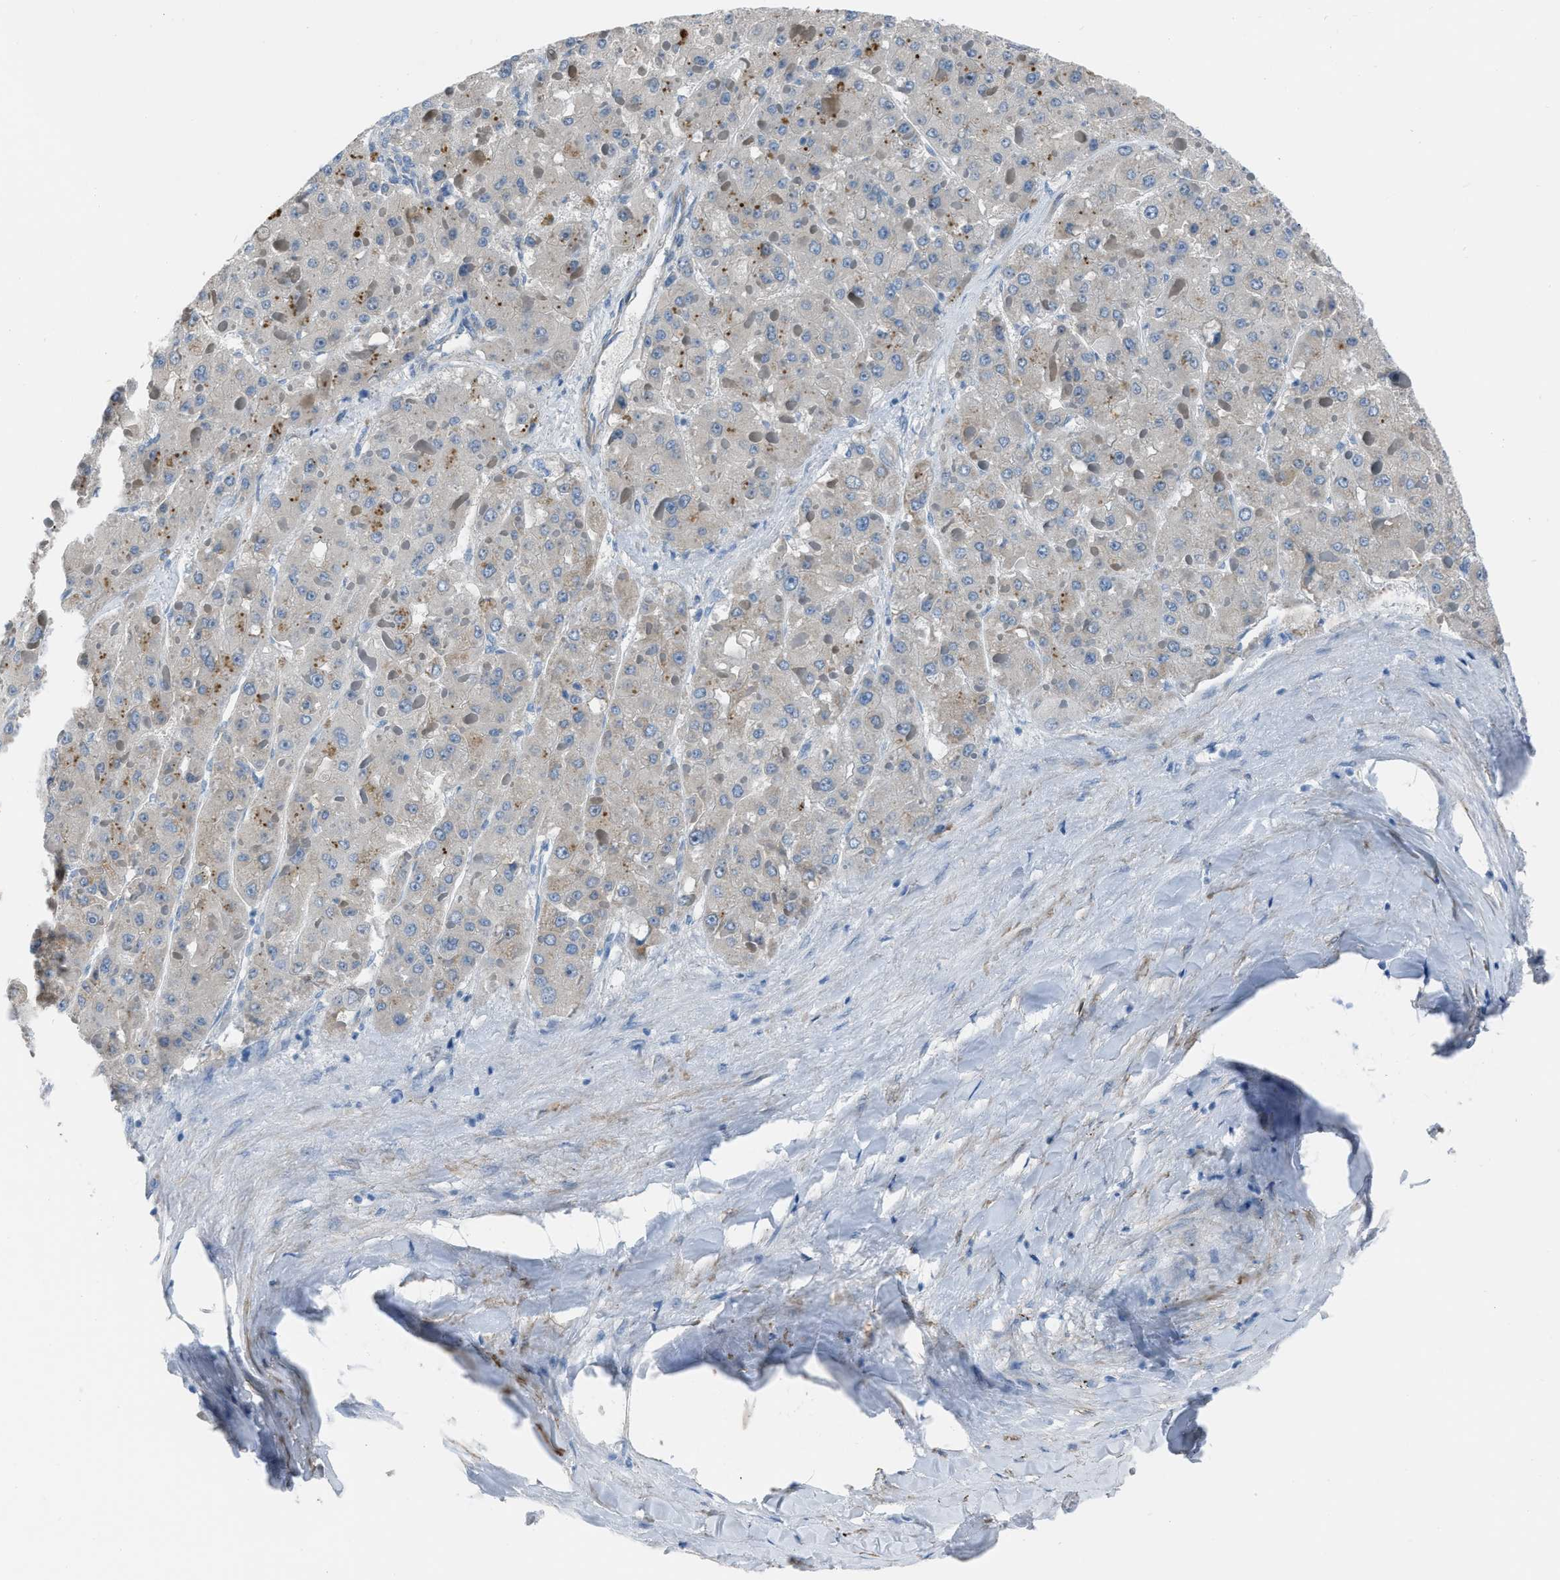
{"staining": {"intensity": "weak", "quantity": "<25%", "location": "cytoplasmic/membranous"}, "tissue": "liver cancer", "cell_type": "Tumor cells", "image_type": "cancer", "snomed": [{"axis": "morphology", "description": "Carcinoma, Hepatocellular, NOS"}, {"axis": "topography", "description": "Liver"}], "caption": "This is a image of immunohistochemistry staining of liver cancer, which shows no expression in tumor cells.", "gene": "SPATC1L", "patient": {"sex": "female", "age": 73}}